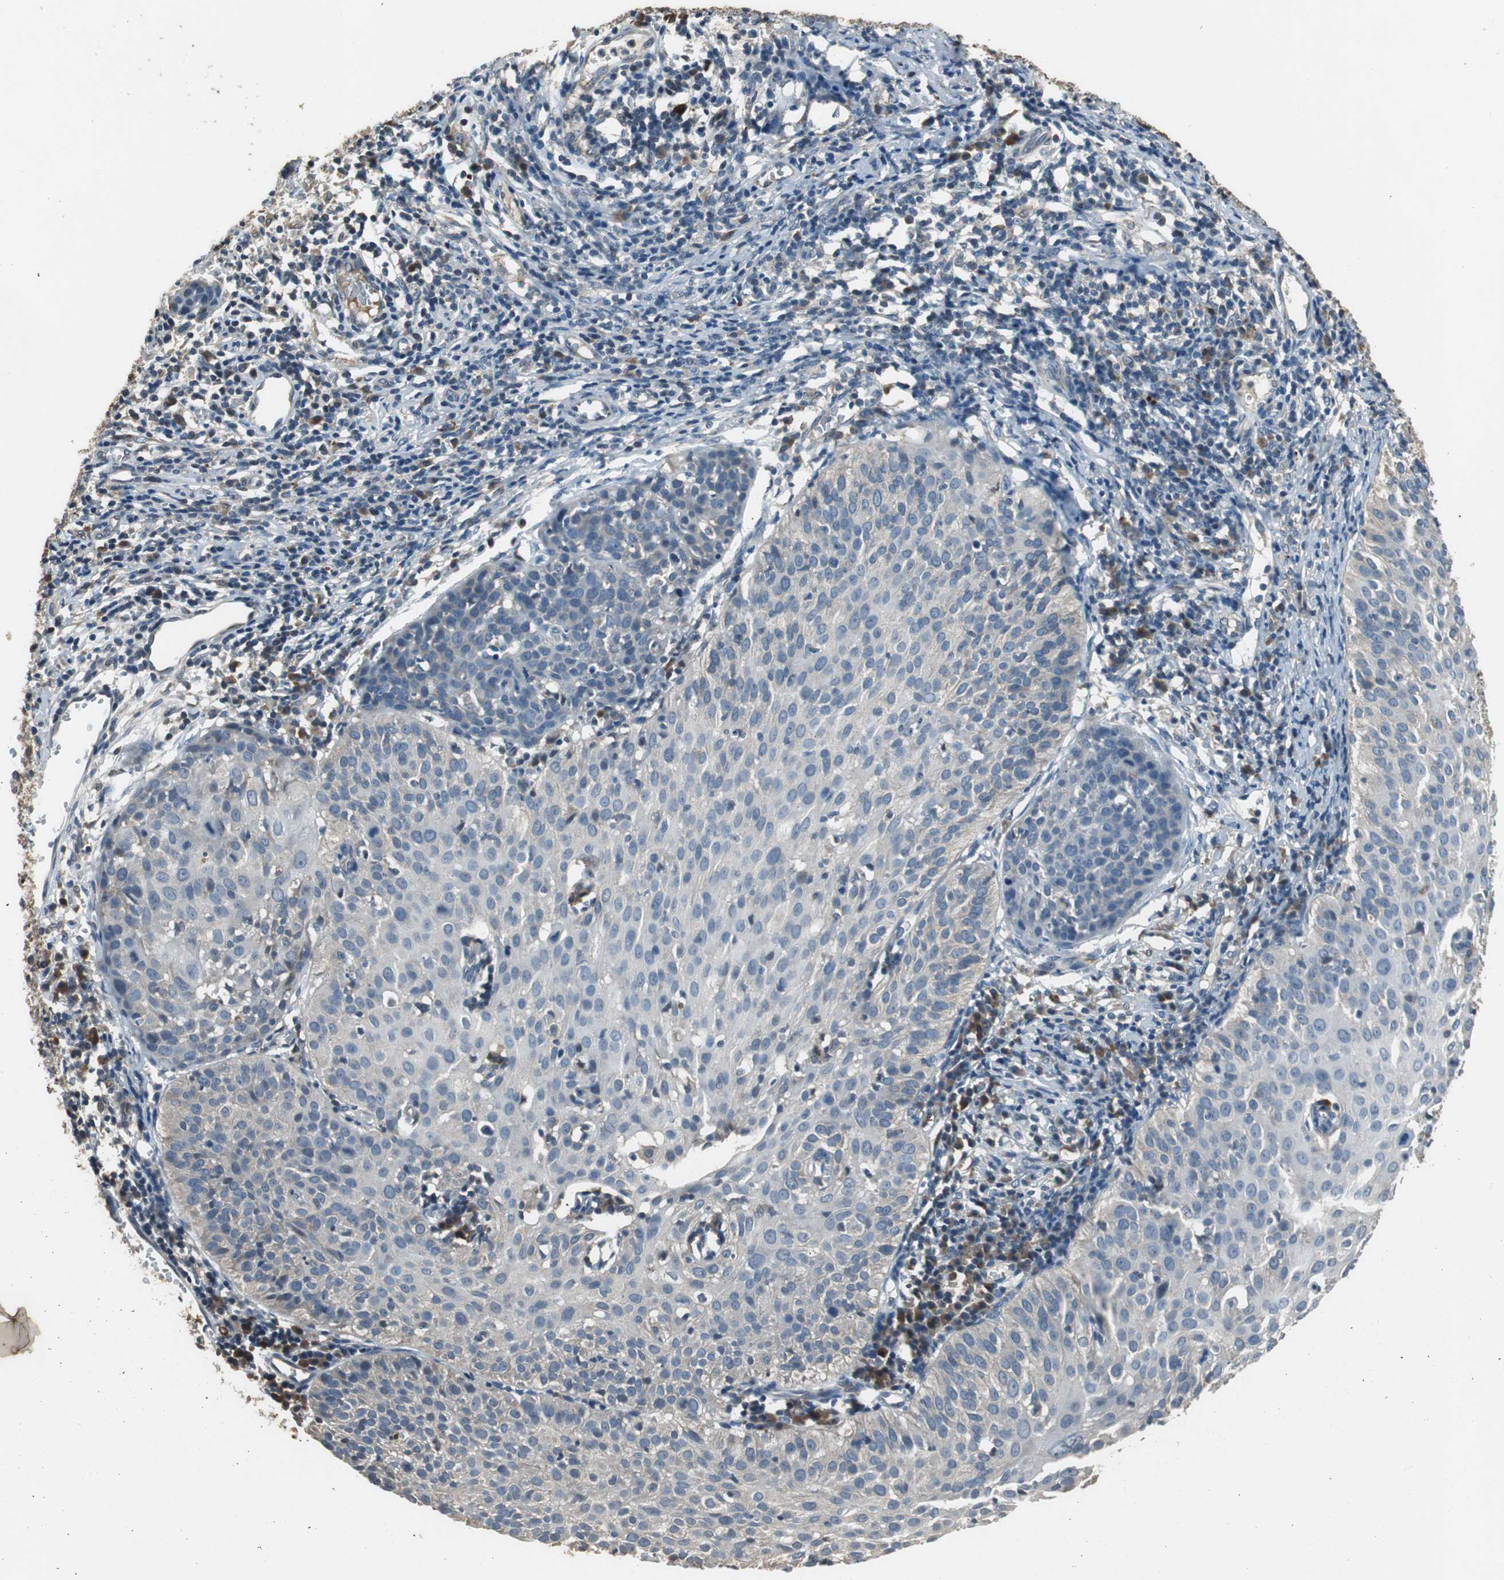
{"staining": {"intensity": "negative", "quantity": "none", "location": "none"}, "tissue": "cervical cancer", "cell_type": "Tumor cells", "image_type": "cancer", "snomed": [{"axis": "morphology", "description": "Squamous cell carcinoma, NOS"}, {"axis": "topography", "description": "Cervix"}], "caption": "This is a image of IHC staining of cervical cancer (squamous cell carcinoma), which shows no positivity in tumor cells. (DAB (3,3'-diaminobenzidine) IHC visualized using brightfield microscopy, high magnification).", "gene": "PI4KB", "patient": {"sex": "female", "age": 38}}